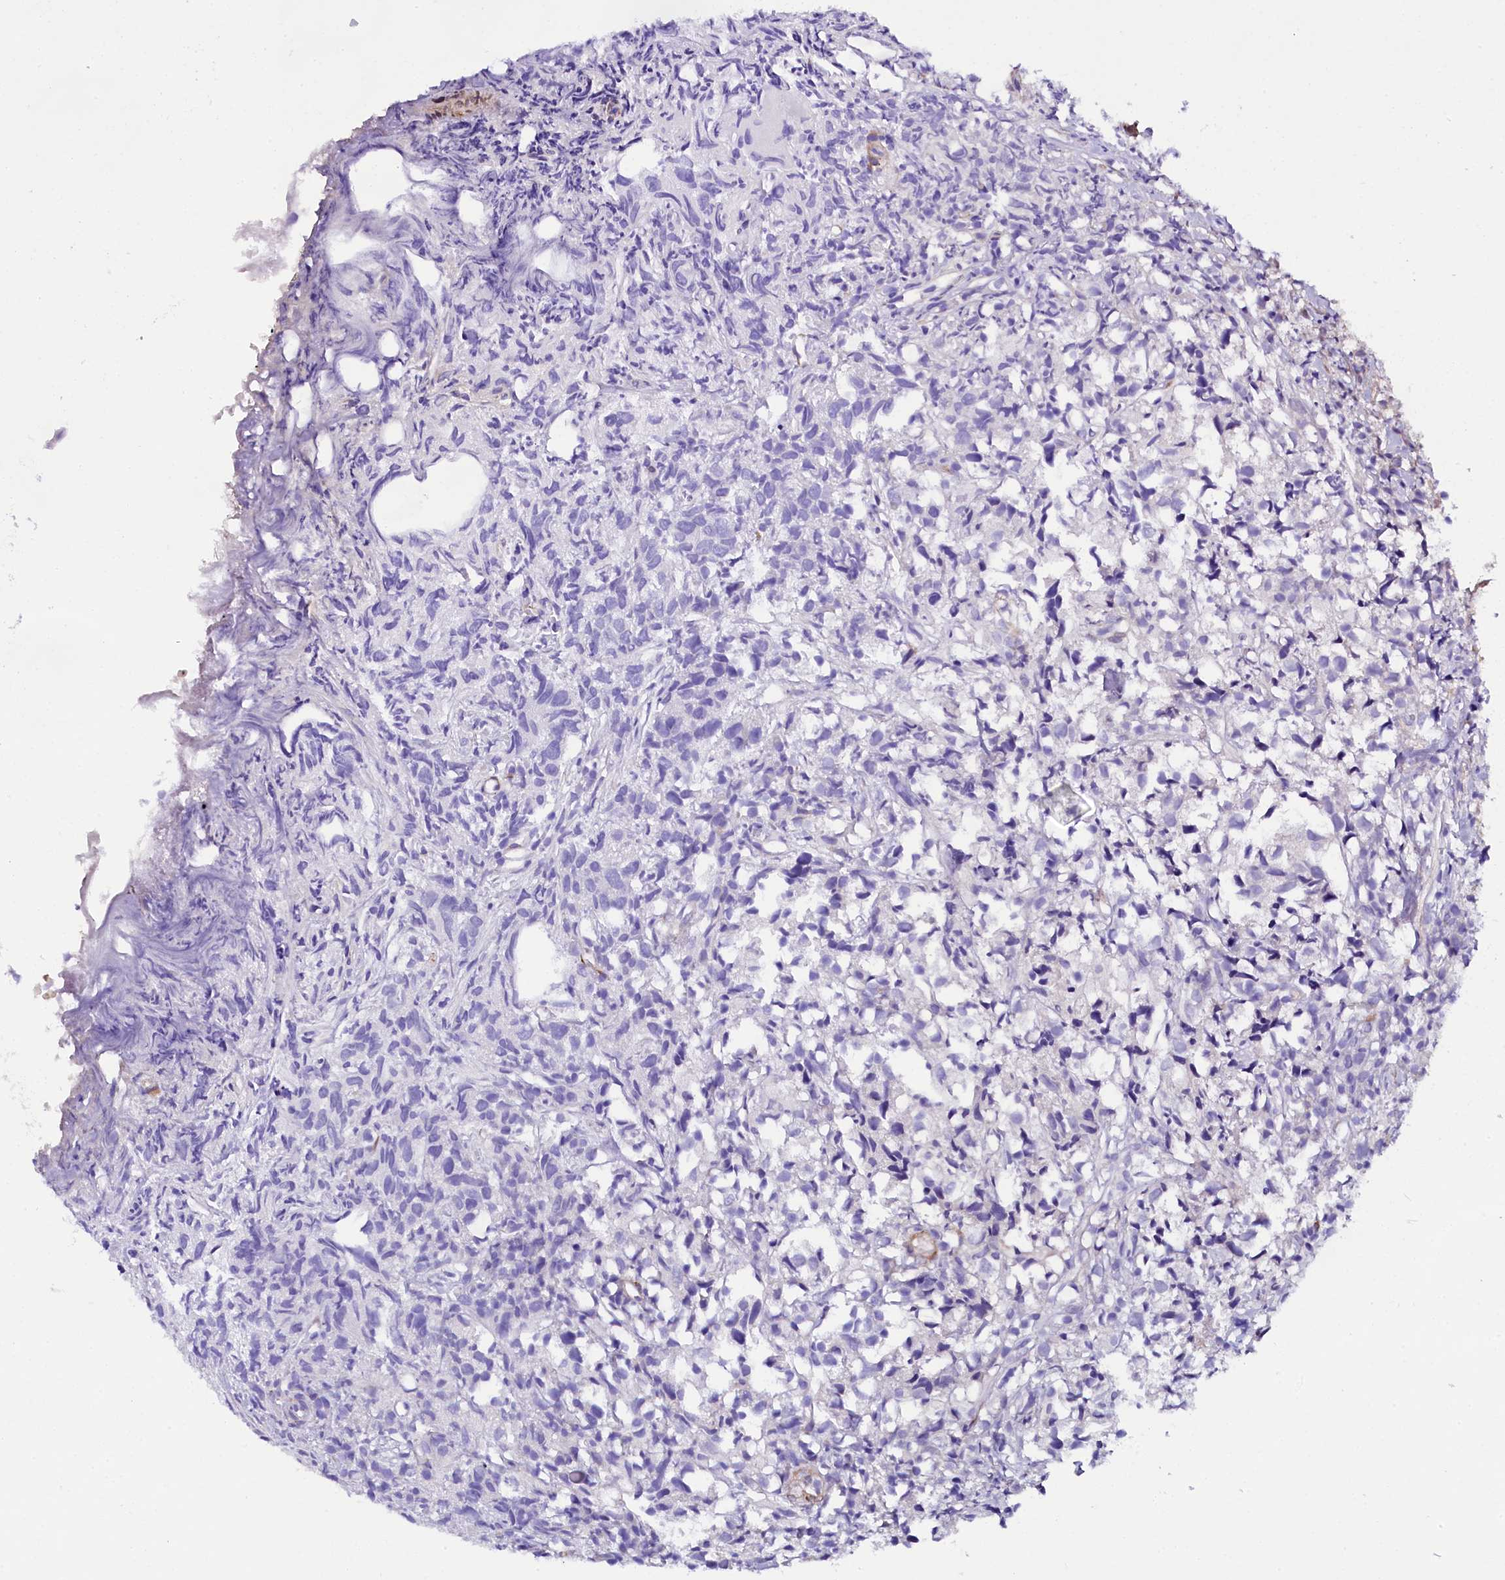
{"staining": {"intensity": "negative", "quantity": "none", "location": "none"}, "tissue": "urothelial cancer", "cell_type": "Tumor cells", "image_type": "cancer", "snomed": [{"axis": "morphology", "description": "Urothelial carcinoma, High grade"}, {"axis": "topography", "description": "Urinary bladder"}], "caption": "Tumor cells show no significant protein staining in urothelial cancer.", "gene": "SOD3", "patient": {"sex": "female", "age": 75}}